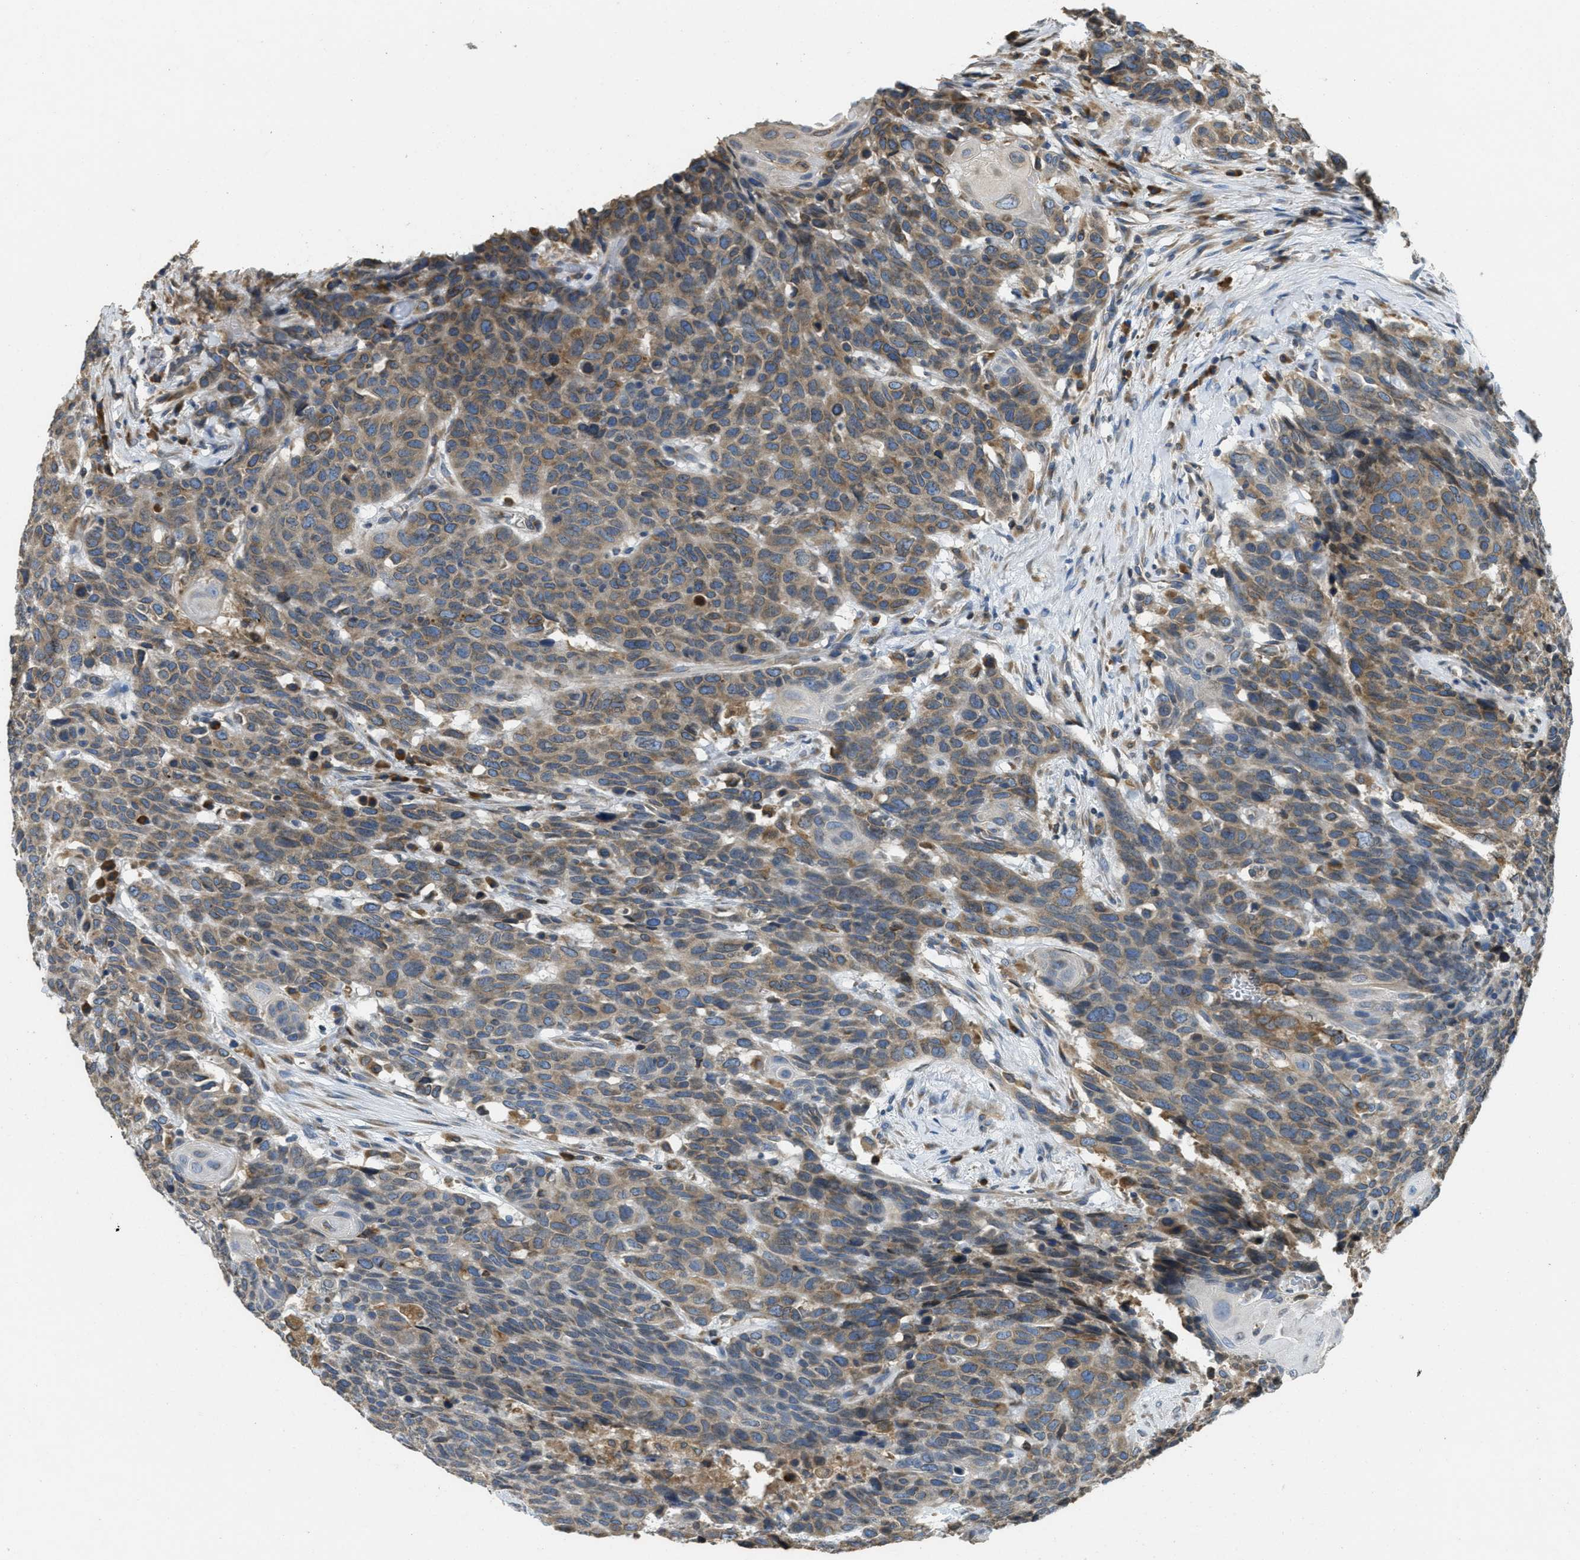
{"staining": {"intensity": "weak", "quantity": "25%-75%", "location": "cytoplasmic/membranous"}, "tissue": "head and neck cancer", "cell_type": "Tumor cells", "image_type": "cancer", "snomed": [{"axis": "morphology", "description": "Squamous cell carcinoma, NOS"}, {"axis": "topography", "description": "Head-Neck"}], "caption": "Immunohistochemical staining of squamous cell carcinoma (head and neck) displays low levels of weak cytoplasmic/membranous staining in about 25%-75% of tumor cells.", "gene": "MPDU1", "patient": {"sex": "male", "age": 66}}